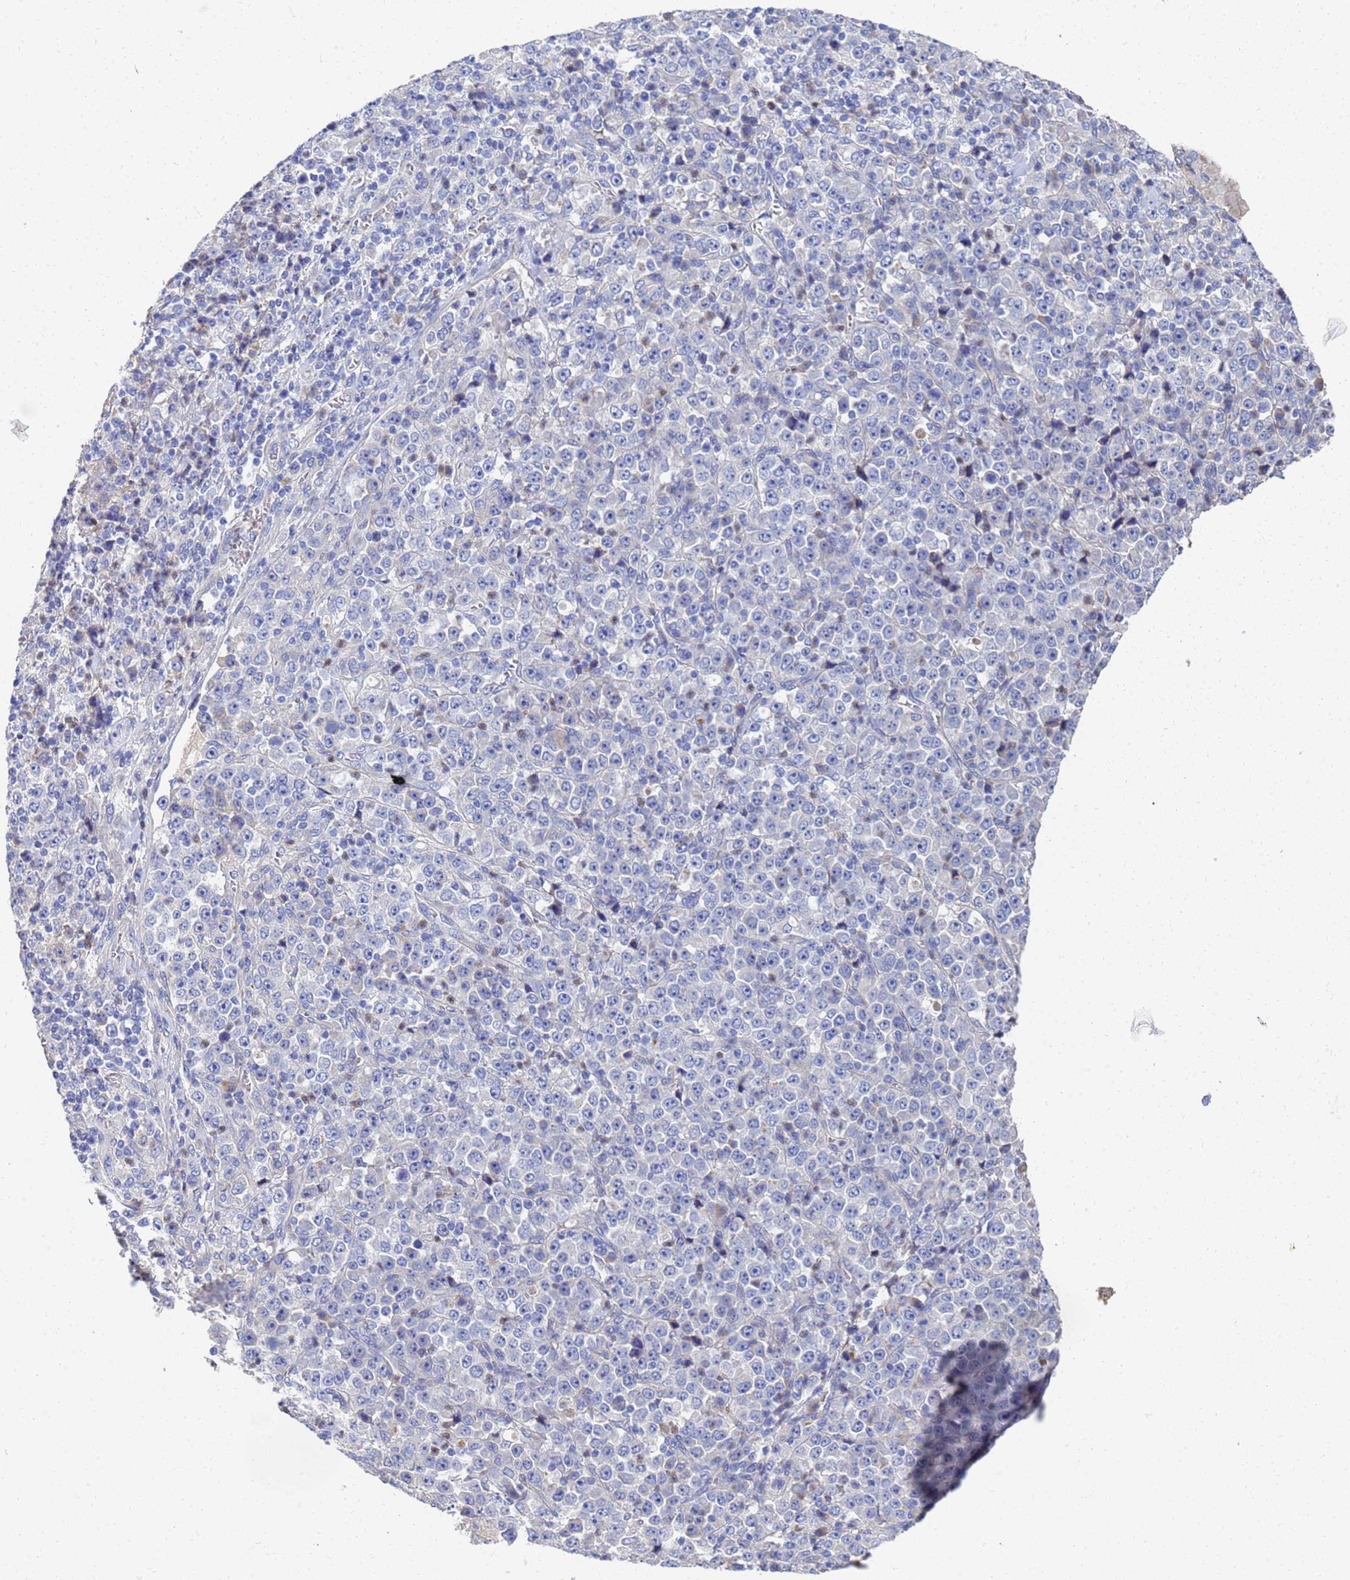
{"staining": {"intensity": "negative", "quantity": "none", "location": "none"}, "tissue": "stomach cancer", "cell_type": "Tumor cells", "image_type": "cancer", "snomed": [{"axis": "morphology", "description": "Normal tissue, NOS"}, {"axis": "morphology", "description": "Adenocarcinoma, NOS"}, {"axis": "topography", "description": "Stomach, upper"}, {"axis": "topography", "description": "Stomach"}], "caption": "Stomach cancer stained for a protein using IHC shows no positivity tumor cells.", "gene": "LBX2", "patient": {"sex": "male", "age": 59}}